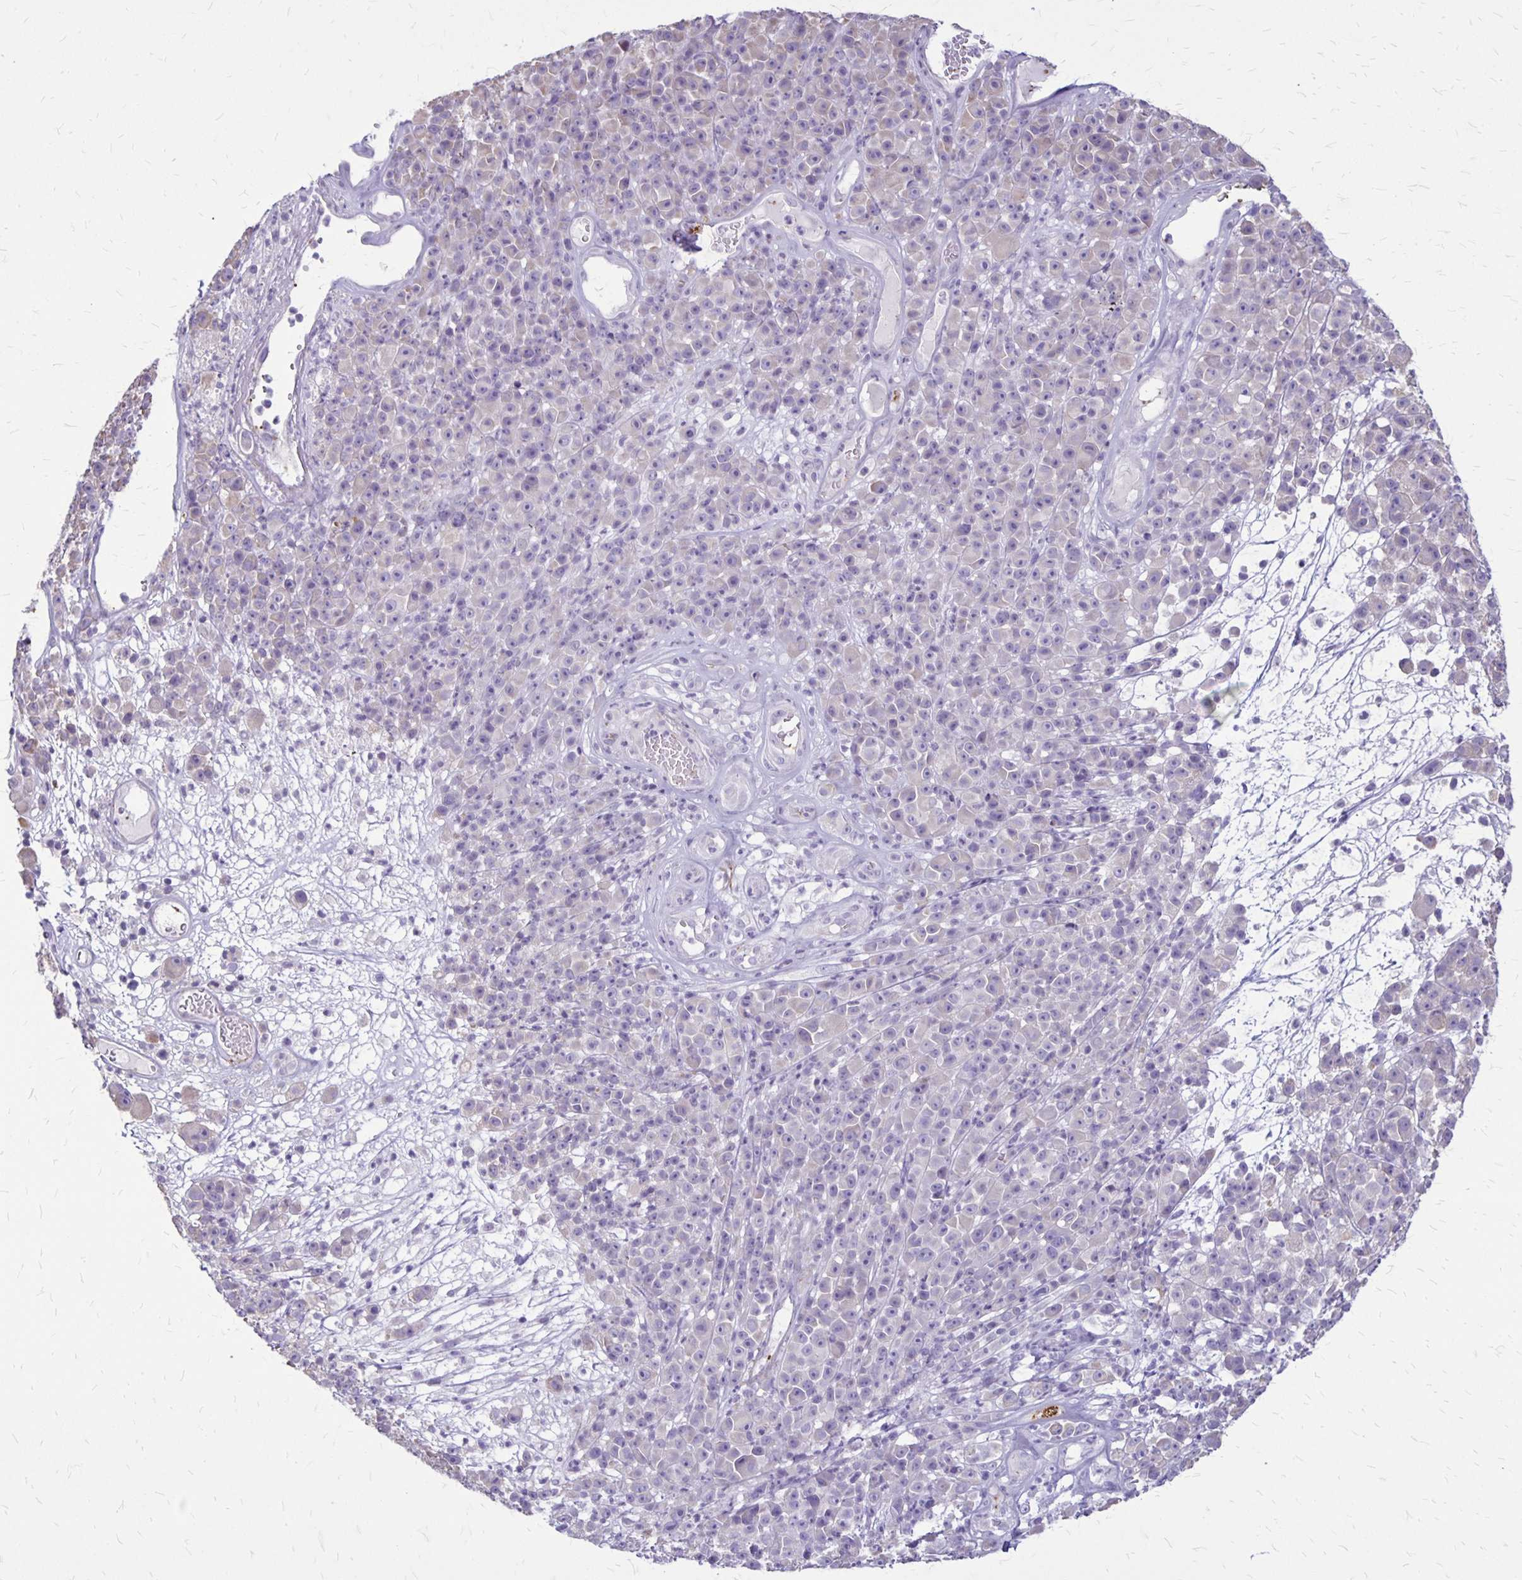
{"staining": {"intensity": "negative", "quantity": "none", "location": "none"}, "tissue": "melanoma", "cell_type": "Tumor cells", "image_type": "cancer", "snomed": [{"axis": "morphology", "description": "Malignant melanoma, NOS"}, {"axis": "topography", "description": "Skin"}, {"axis": "topography", "description": "Skin of back"}], "caption": "Histopathology image shows no protein staining in tumor cells of melanoma tissue.", "gene": "GP9", "patient": {"sex": "male", "age": 91}}